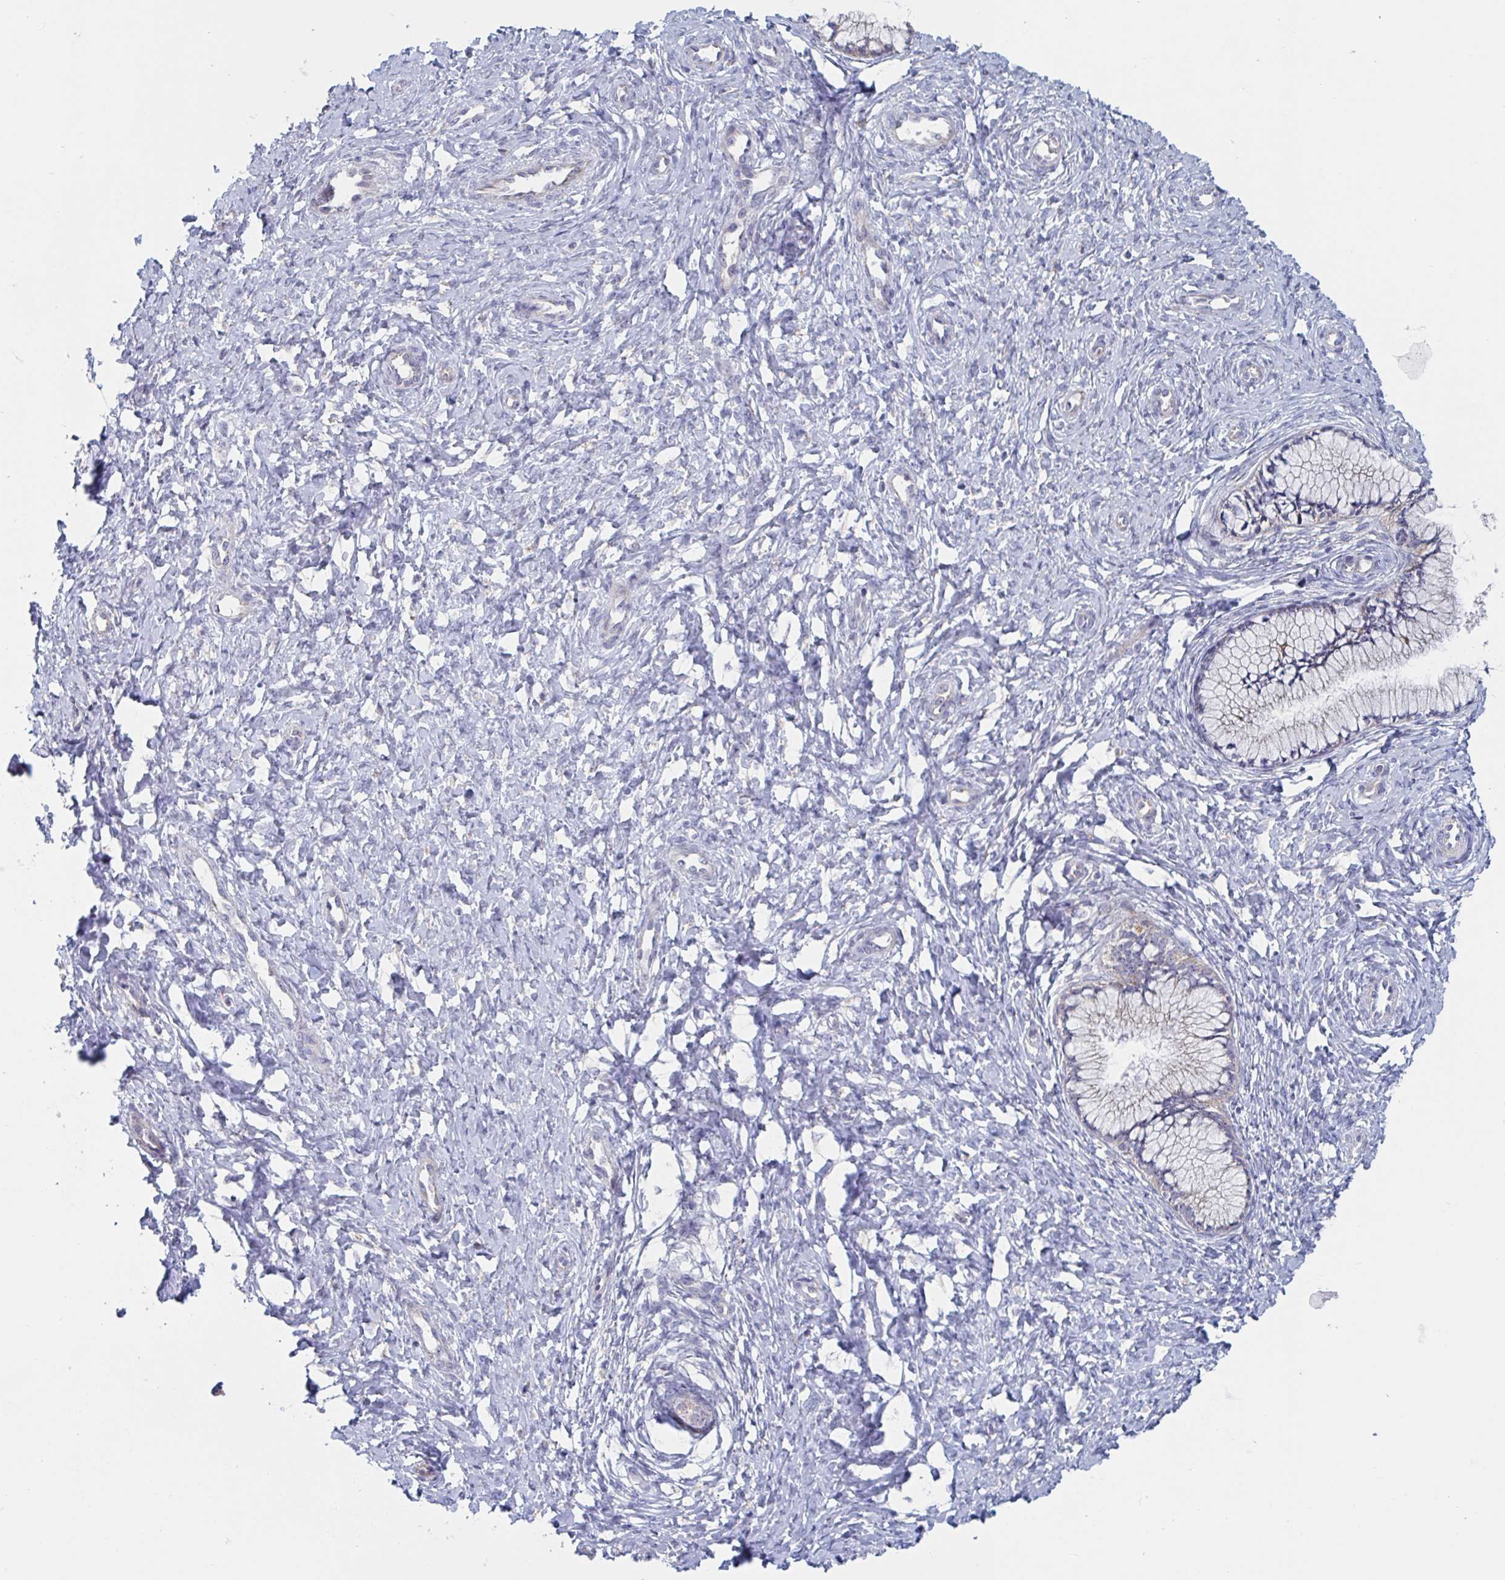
{"staining": {"intensity": "negative", "quantity": "none", "location": "none"}, "tissue": "cervix", "cell_type": "Glandular cells", "image_type": "normal", "snomed": [{"axis": "morphology", "description": "Normal tissue, NOS"}, {"axis": "topography", "description": "Cervix"}], "caption": "The image demonstrates no significant staining in glandular cells of cervix. (DAB IHC, high magnification).", "gene": "MRPL53", "patient": {"sex": "female", "age": 37}}